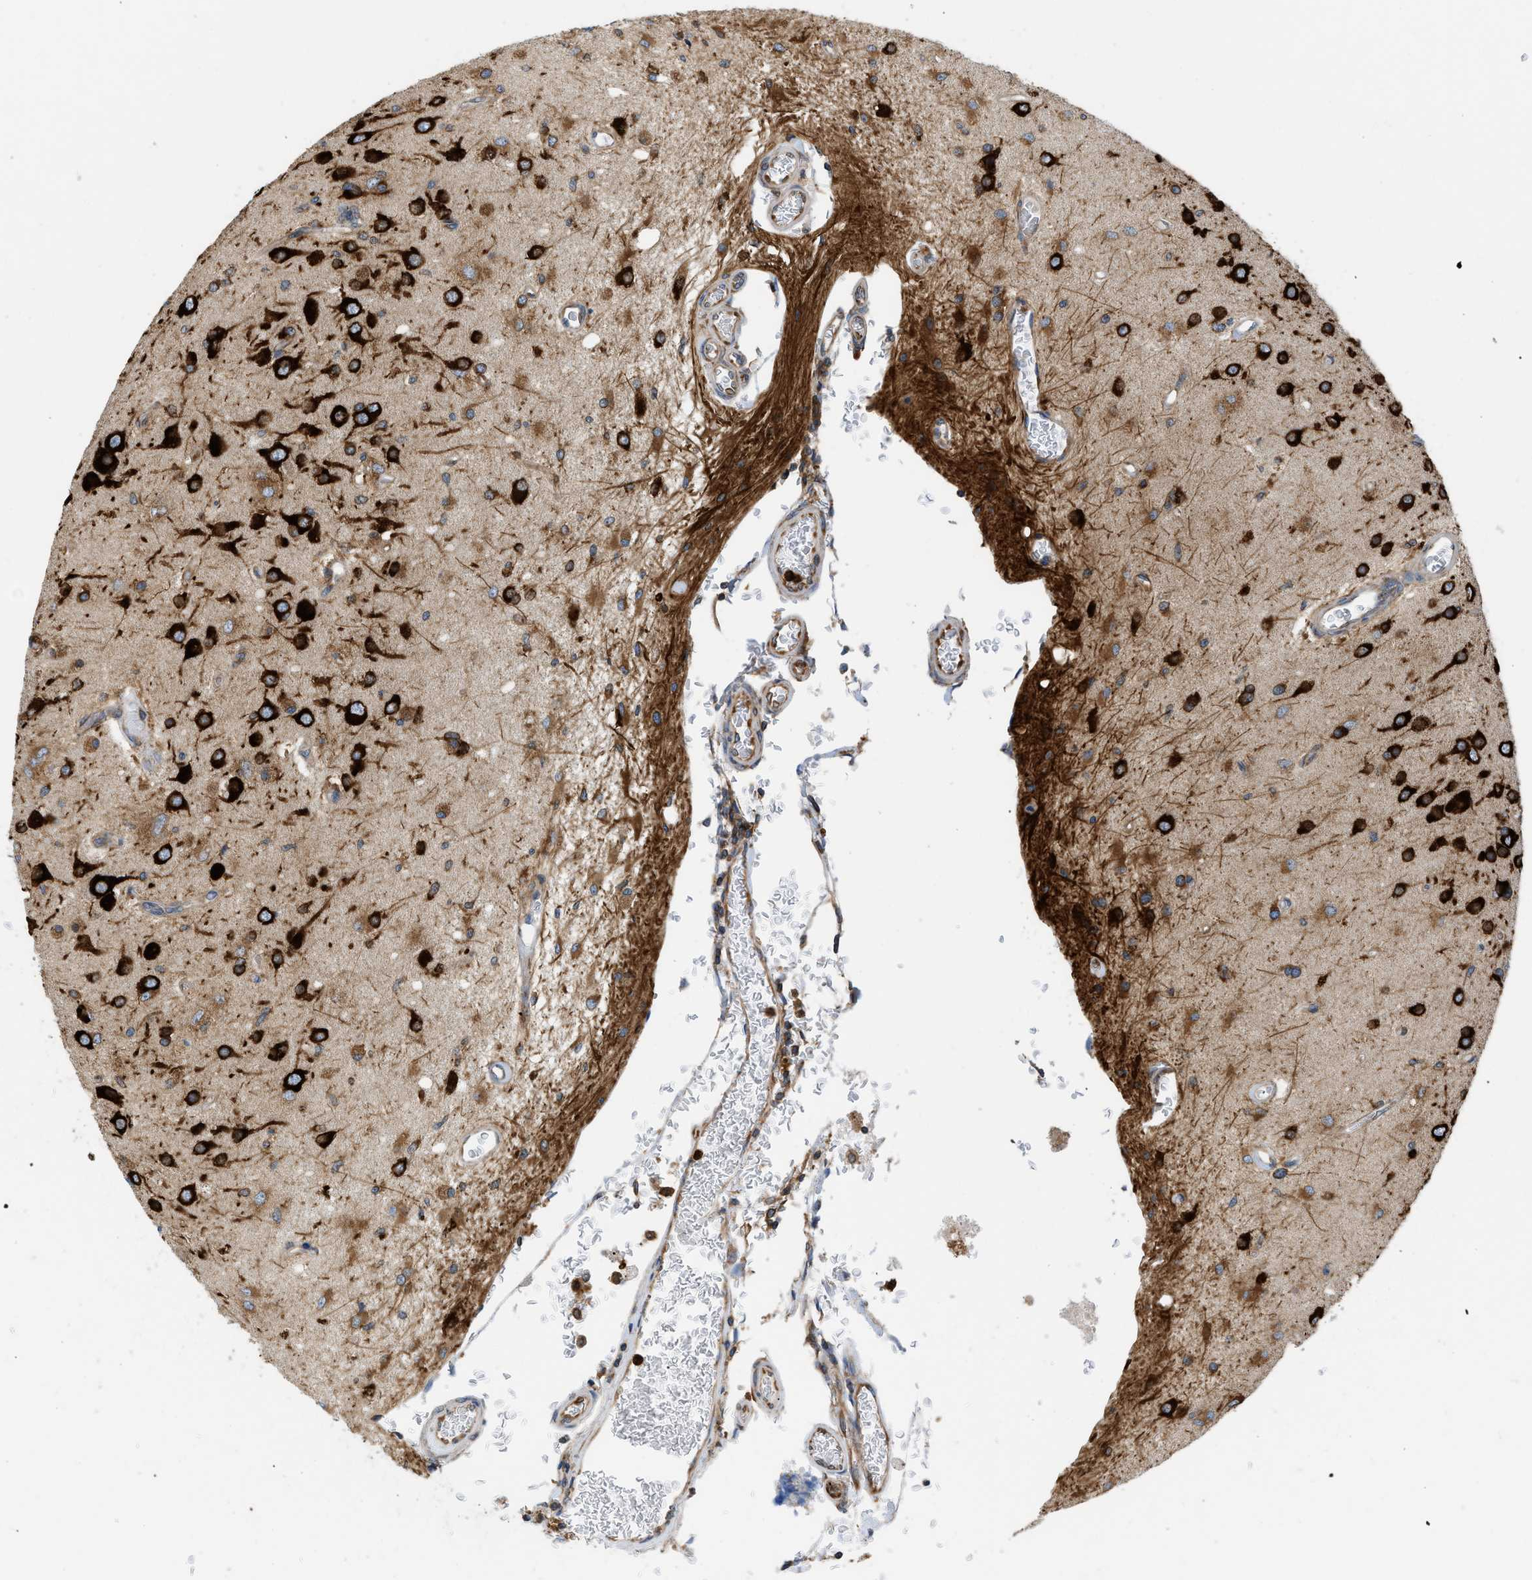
{"staining": {"intensity": "moderate", "quantity": ">75%", "location": "cytoplasmic/membranous"}, "tissue": "glioma", "cell_type": "Tumor cells", "image_type": "cancer", "snomed": [{"axis": "morphology", "description": "Normal tissue, NOS"}, {"axis": "morphology", "description": "Glioma, malignant, High grade"}, {"axis": "topography", "description": "Cerebral cortex"}], "caption": "A medium amount of moderate cytoplasmic/membranous staining is appreciated in about >75% of tumor cells in malignant high-grade glioma tissue.", "gene": "GPAT4", "patient": {"sex": "male", "age": 77}}